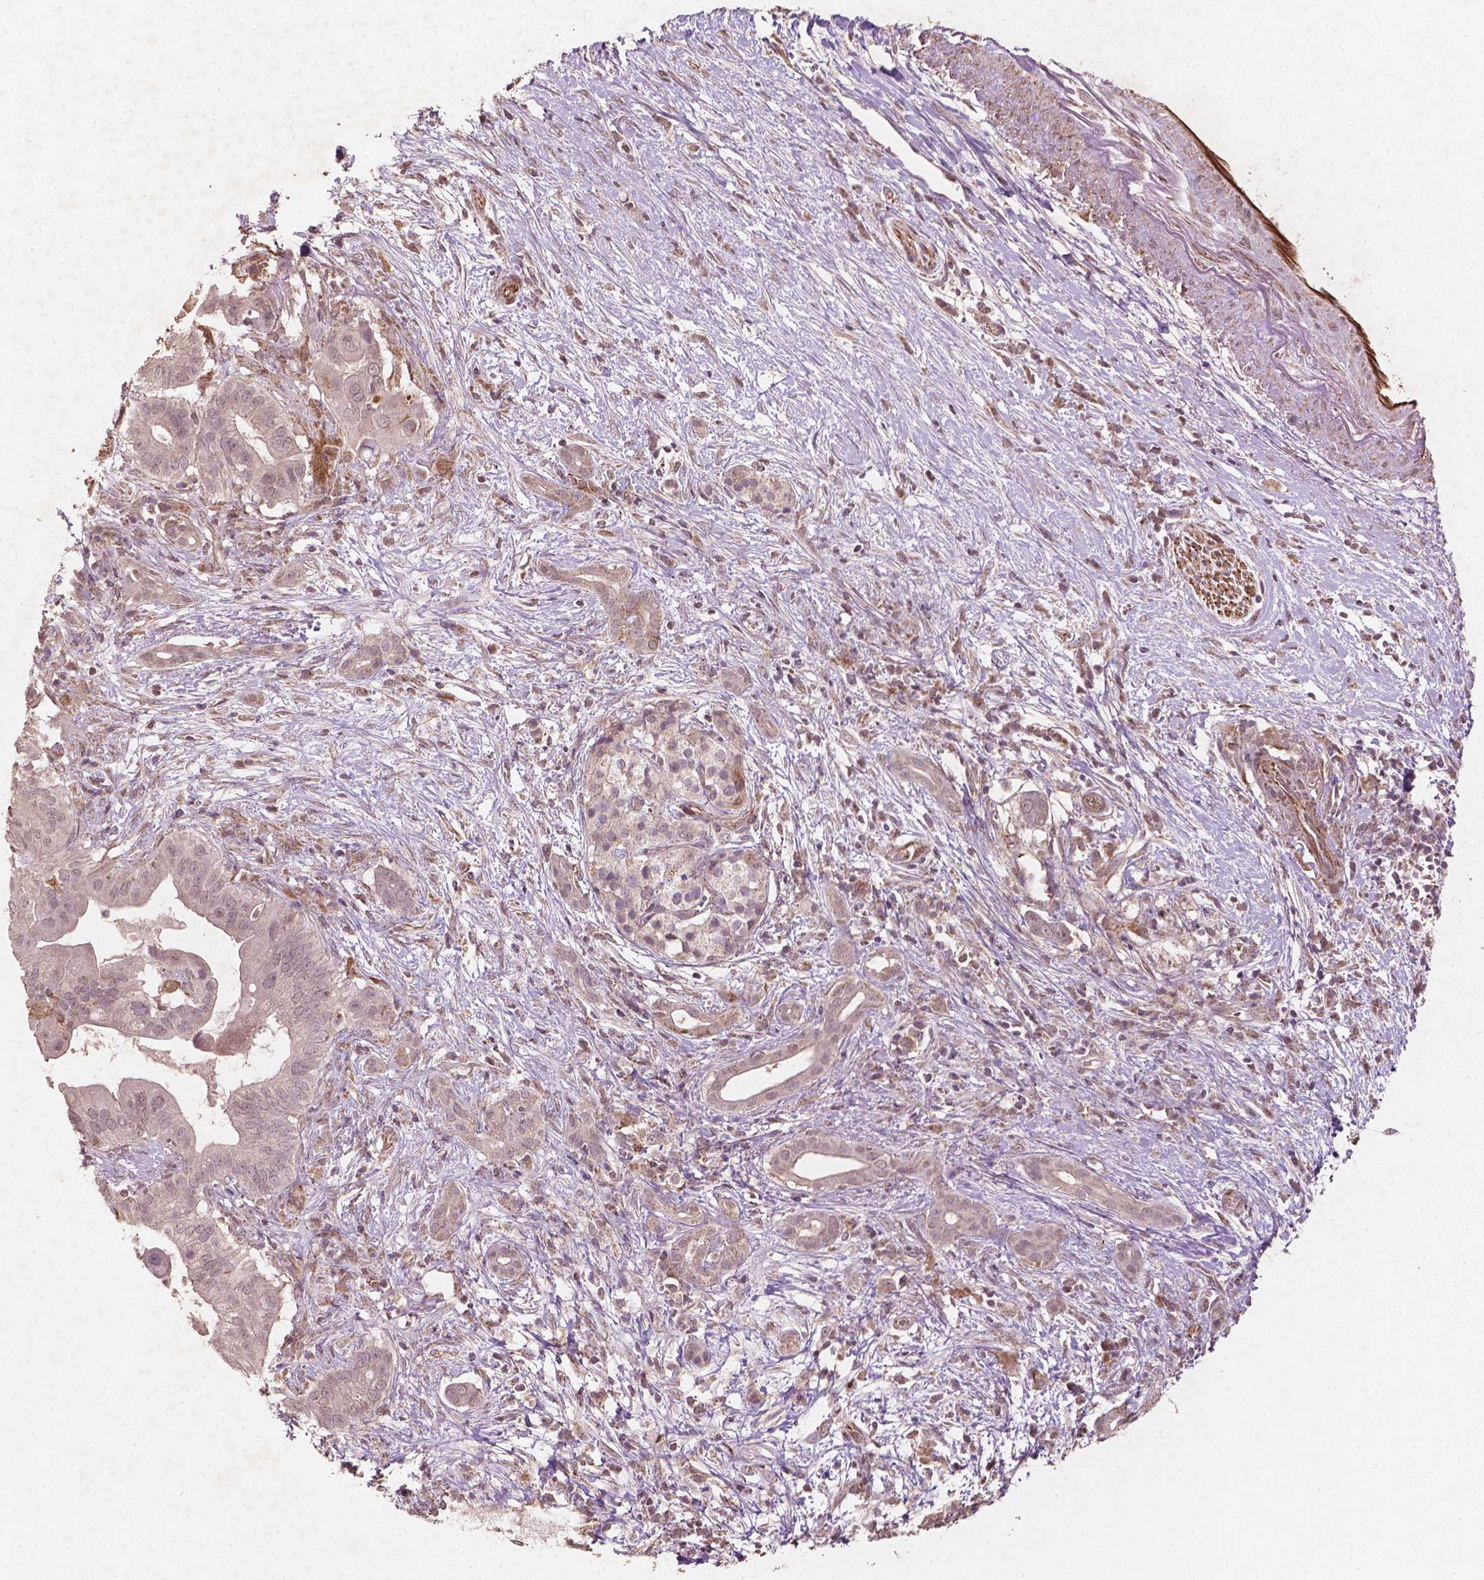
{"staining": {"intensity": "negative", "quantity": "none", "location": "none"}, "tissue": "pancreatic cancer", "cell_type": "Tumor cells", "image_type": "cancer", "snomed": [{"axis": "morphology", "description": "Adenocarcinoma, NOS"}, {"axis": "topography", "description": "Pancreas"}], "caption": "A photomicrograph of human pancreatic adenocarcinoma is negative for staining in tumor cells. (Brightfield microscopy of DAB immunohistochemistry (IHC) at high magnification).", "gene": "SMAD2", "patient": {"sex": "male", "age": 61}}